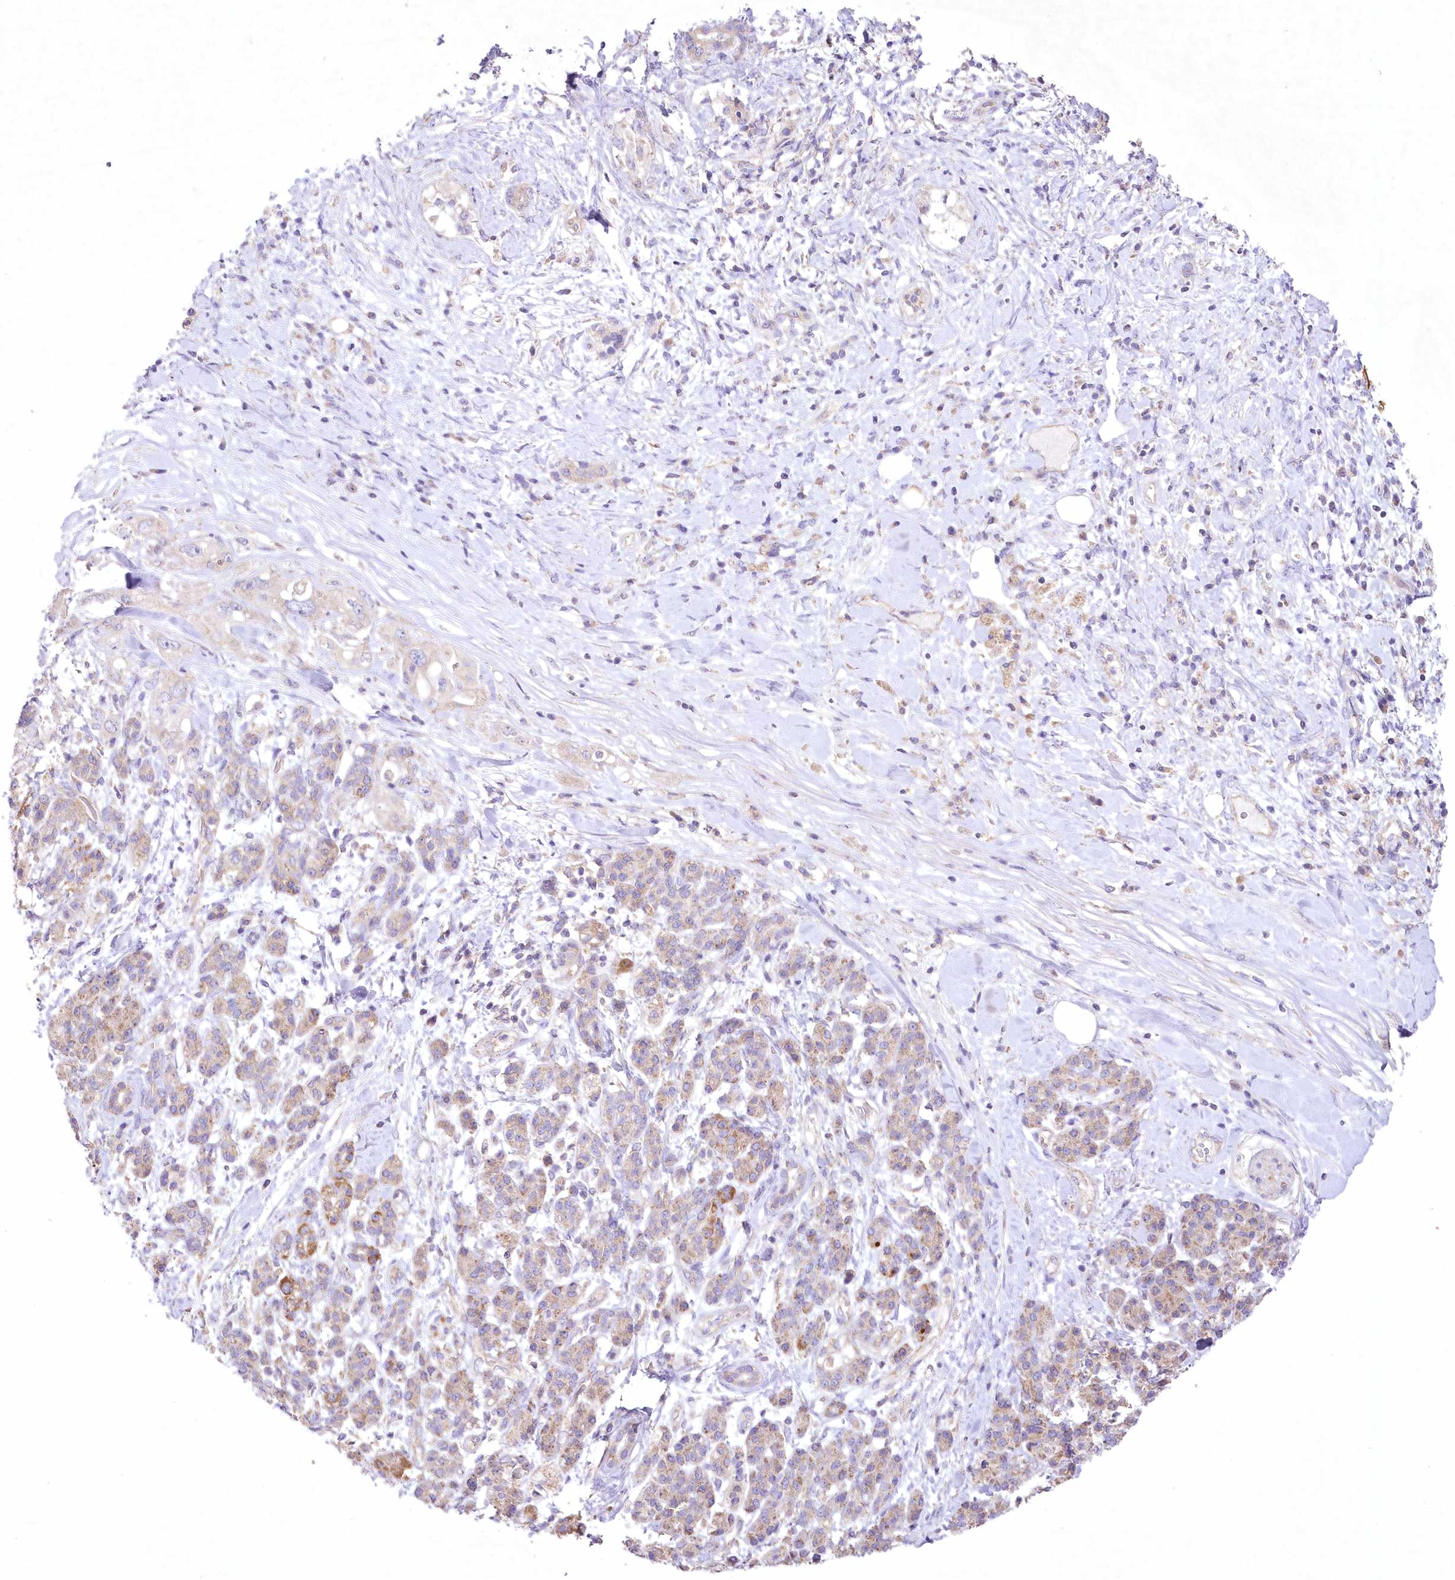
{"staining": {"intensity": "weak", "quantity": "<25%", "location": "cytoplasmic/membranous"}, "tissue": "pancreatic cancer", "cell_type": "Tumor cells", "image_type": "cancer", "snomed": [{"axis": "morphology", "description": "Adenocarcinoma, NOS"}, {"axis": "topography", "description": "Pancreas"}], "caption": "Pancreatic cancer was stained to show a protein in brown. There is no significant positivity in tumor cells.", "gene": "ITSN2", "patient": {"sex": "female", "age": 56}}